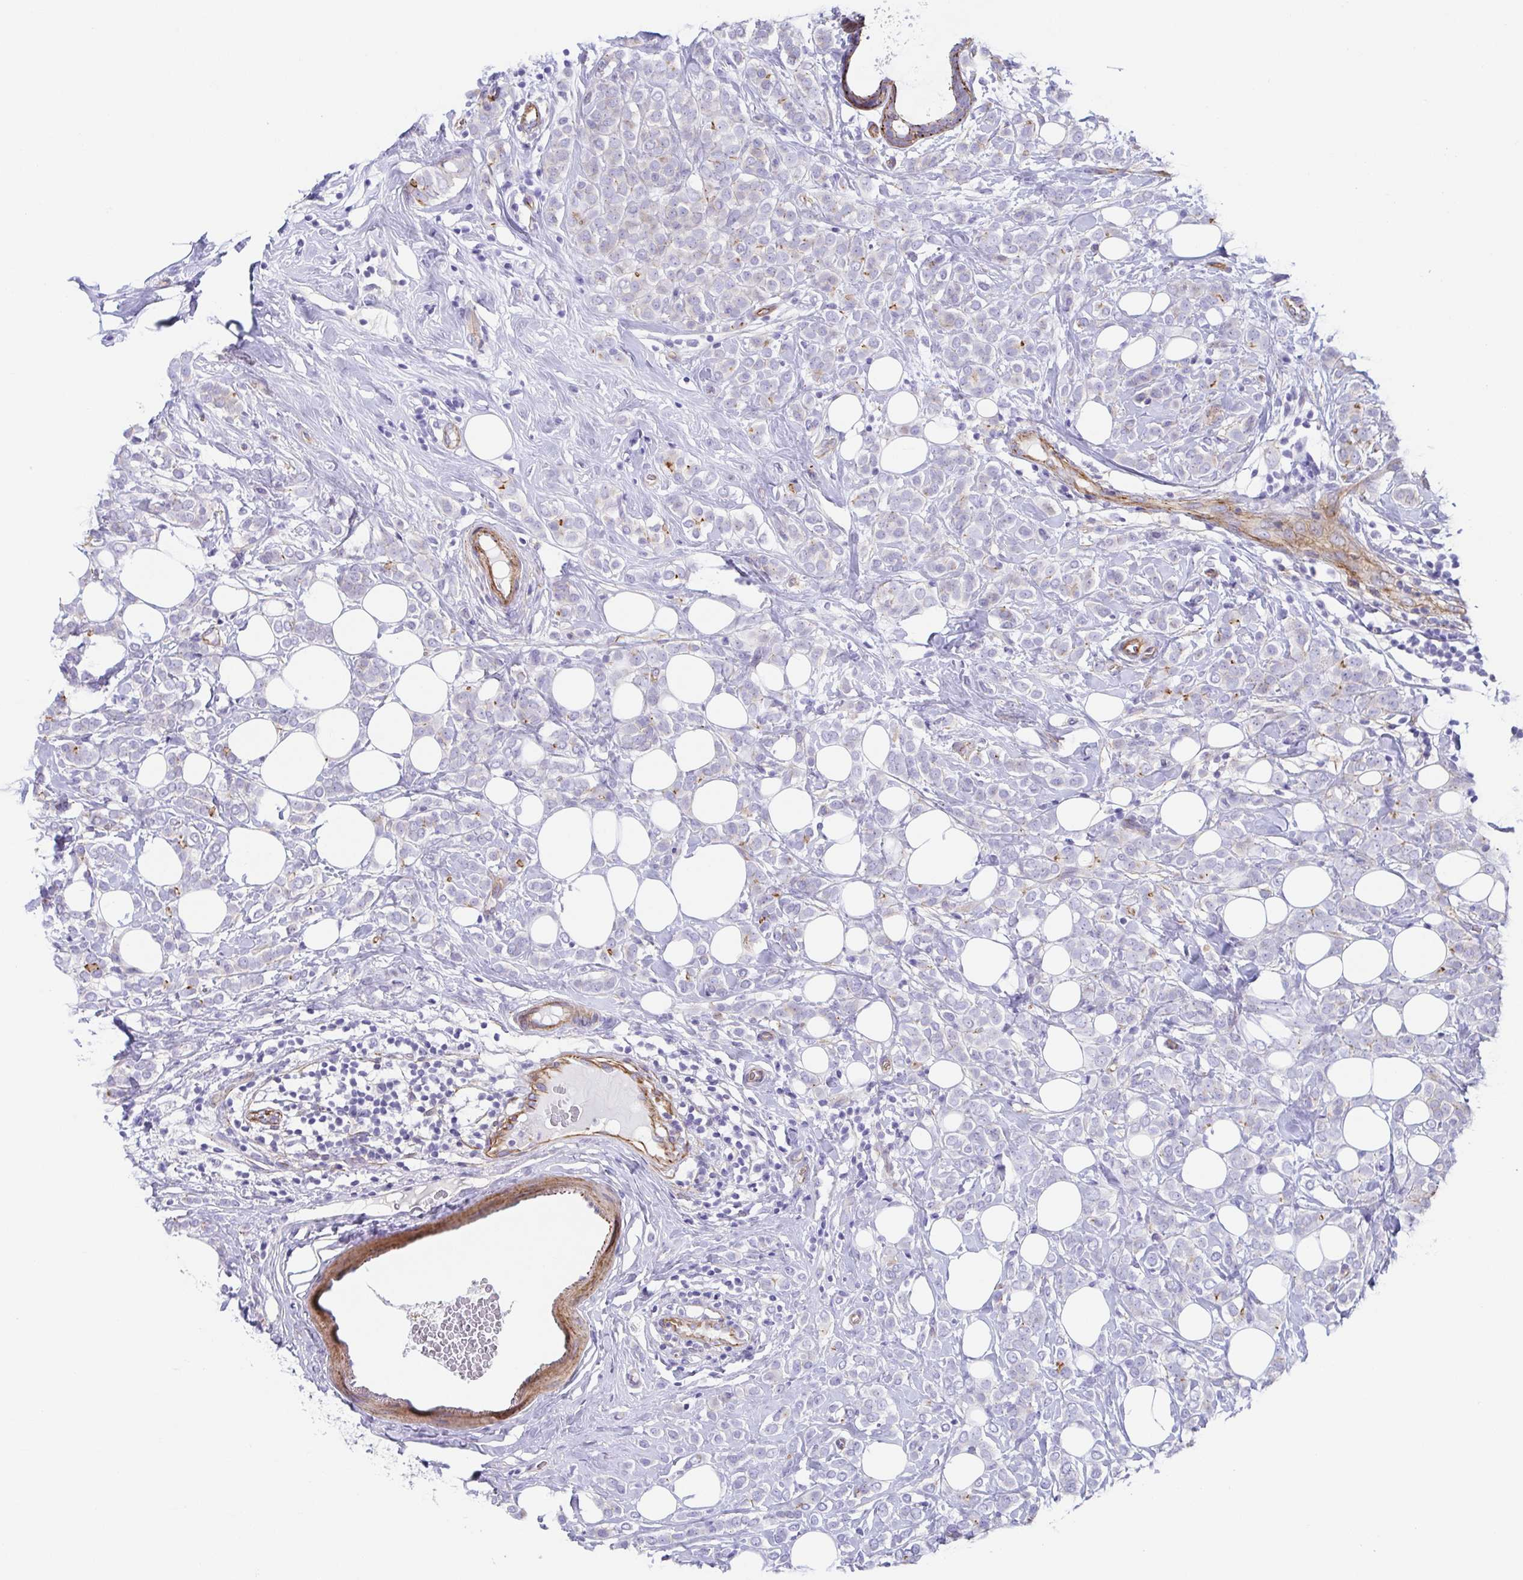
{"staining": {"intensity": "moderate", "quantity": "<25%", "location": "cytoplasmic/membranous"}, "tissue": "breast cancer", "cell_type": "Tumor cells", "image_type": "cancer", "snomed": [{"axis": "morphology", "description": "Lobular carcinoma"}, {"axis": "topography", "description": "Breast"}], "caption": "This photomicrograph demonstrates immunohistochemistry (IHC) staining of human breast cancer, with low moderate cytoplasmic/membranous positivity in approximately <25% of tumor cells.", "gene": "TRAM2", "patient": {"sex": "female", "age": 49}}